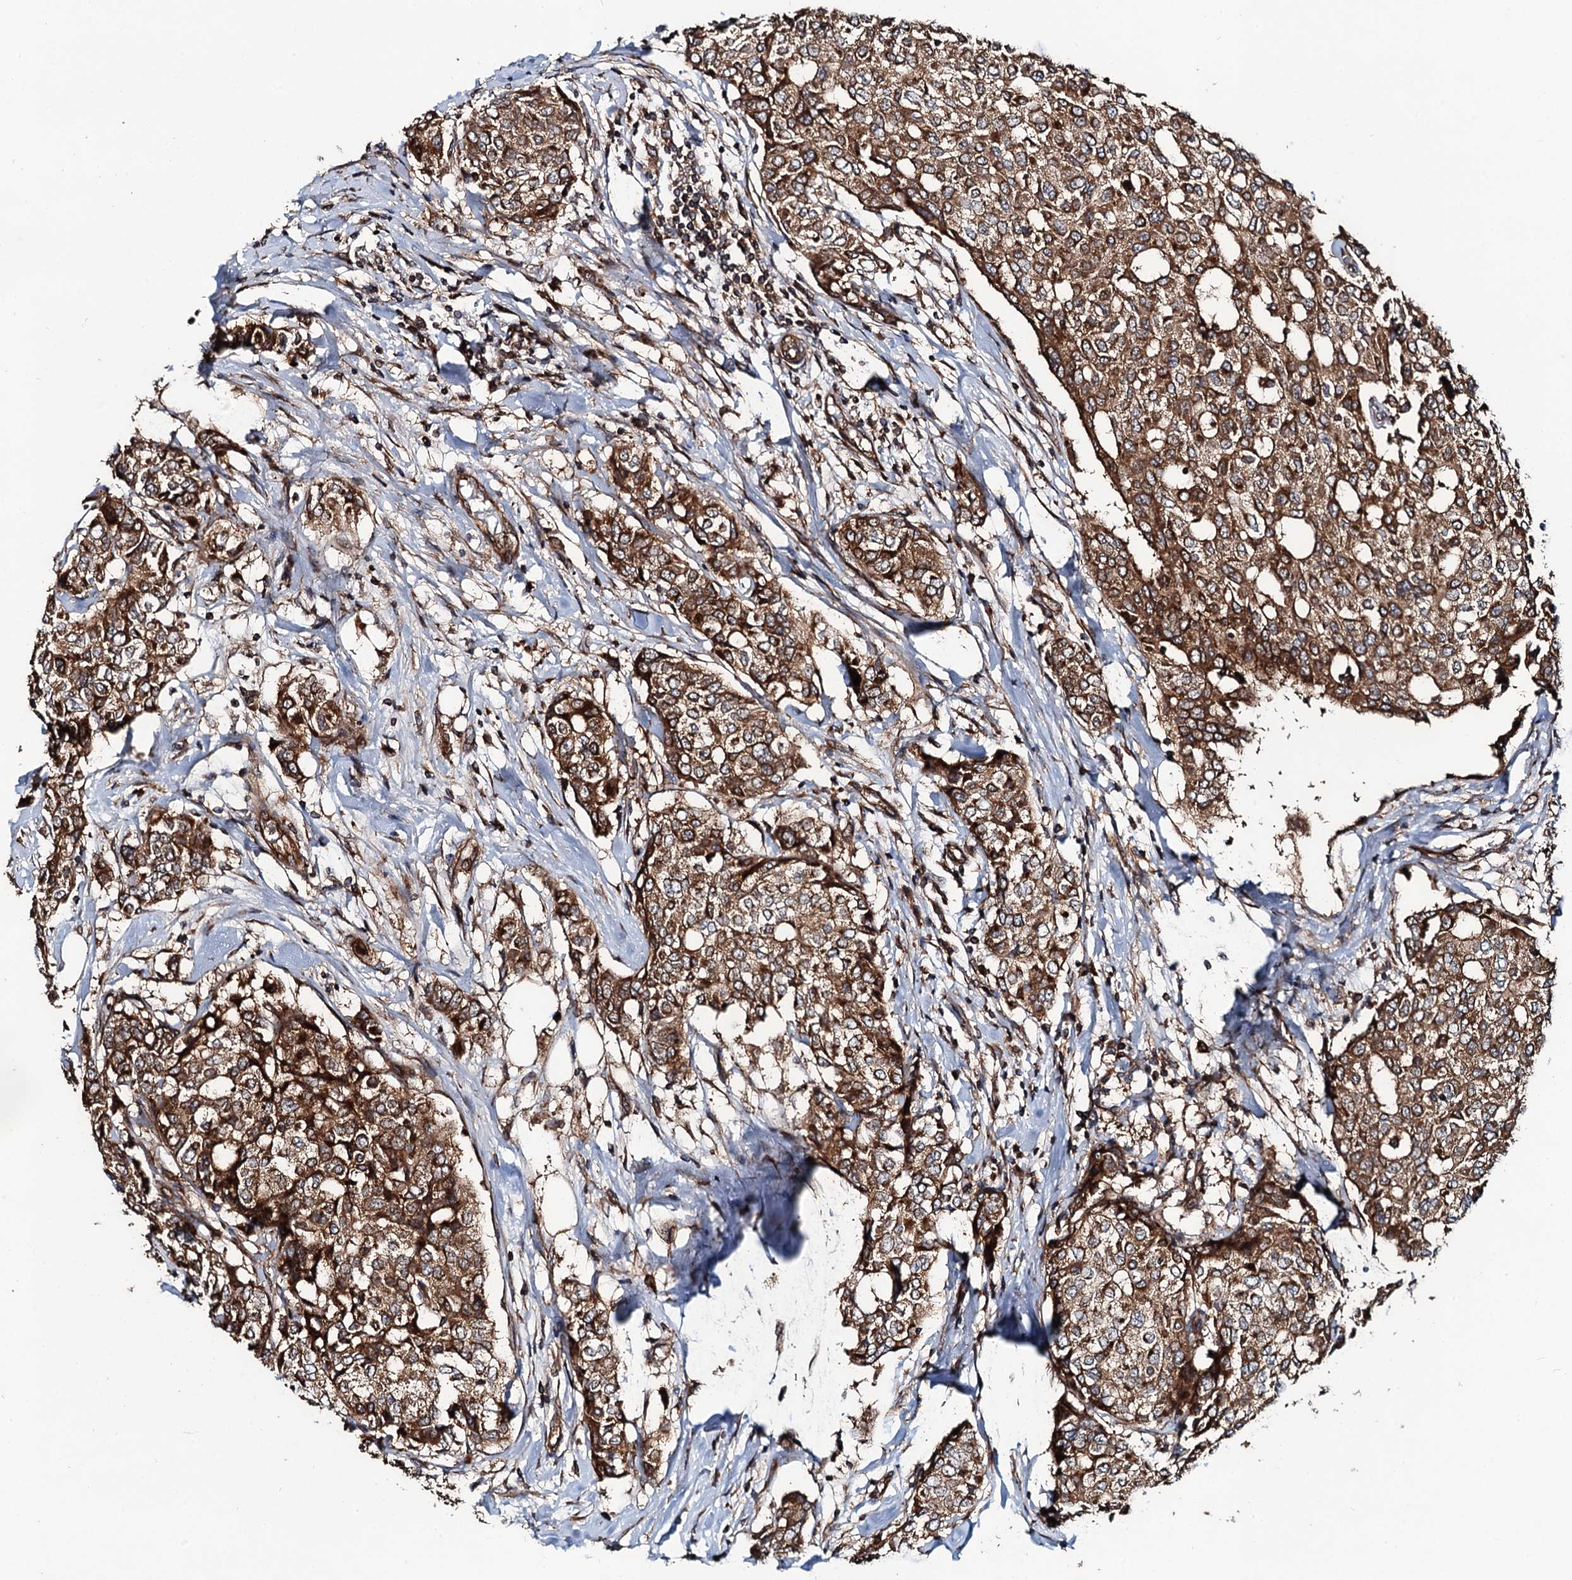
{"staining": {"intensity": "strong", "quantity": ">75%", "location": "cytoplasmic/membranous"}, "tissue": "breast cancer", "cell_type": "Tumor cells", "image_type": "cancer", "snomed": [{"axis": "morphology", "description": "Lobular carcinoma"}, {"axis": "topography", "description": "Breast"}], "caption": "DAB (3,3'-diaminobenzidine) immunohistochemical staining of lobular carcinoma (breast) exhibits strong cytoplasmic/membranous protein expression in about >75% of tumor cells.", "gene": "NEK1", "patient": {"sex": "female", "age": 51}}